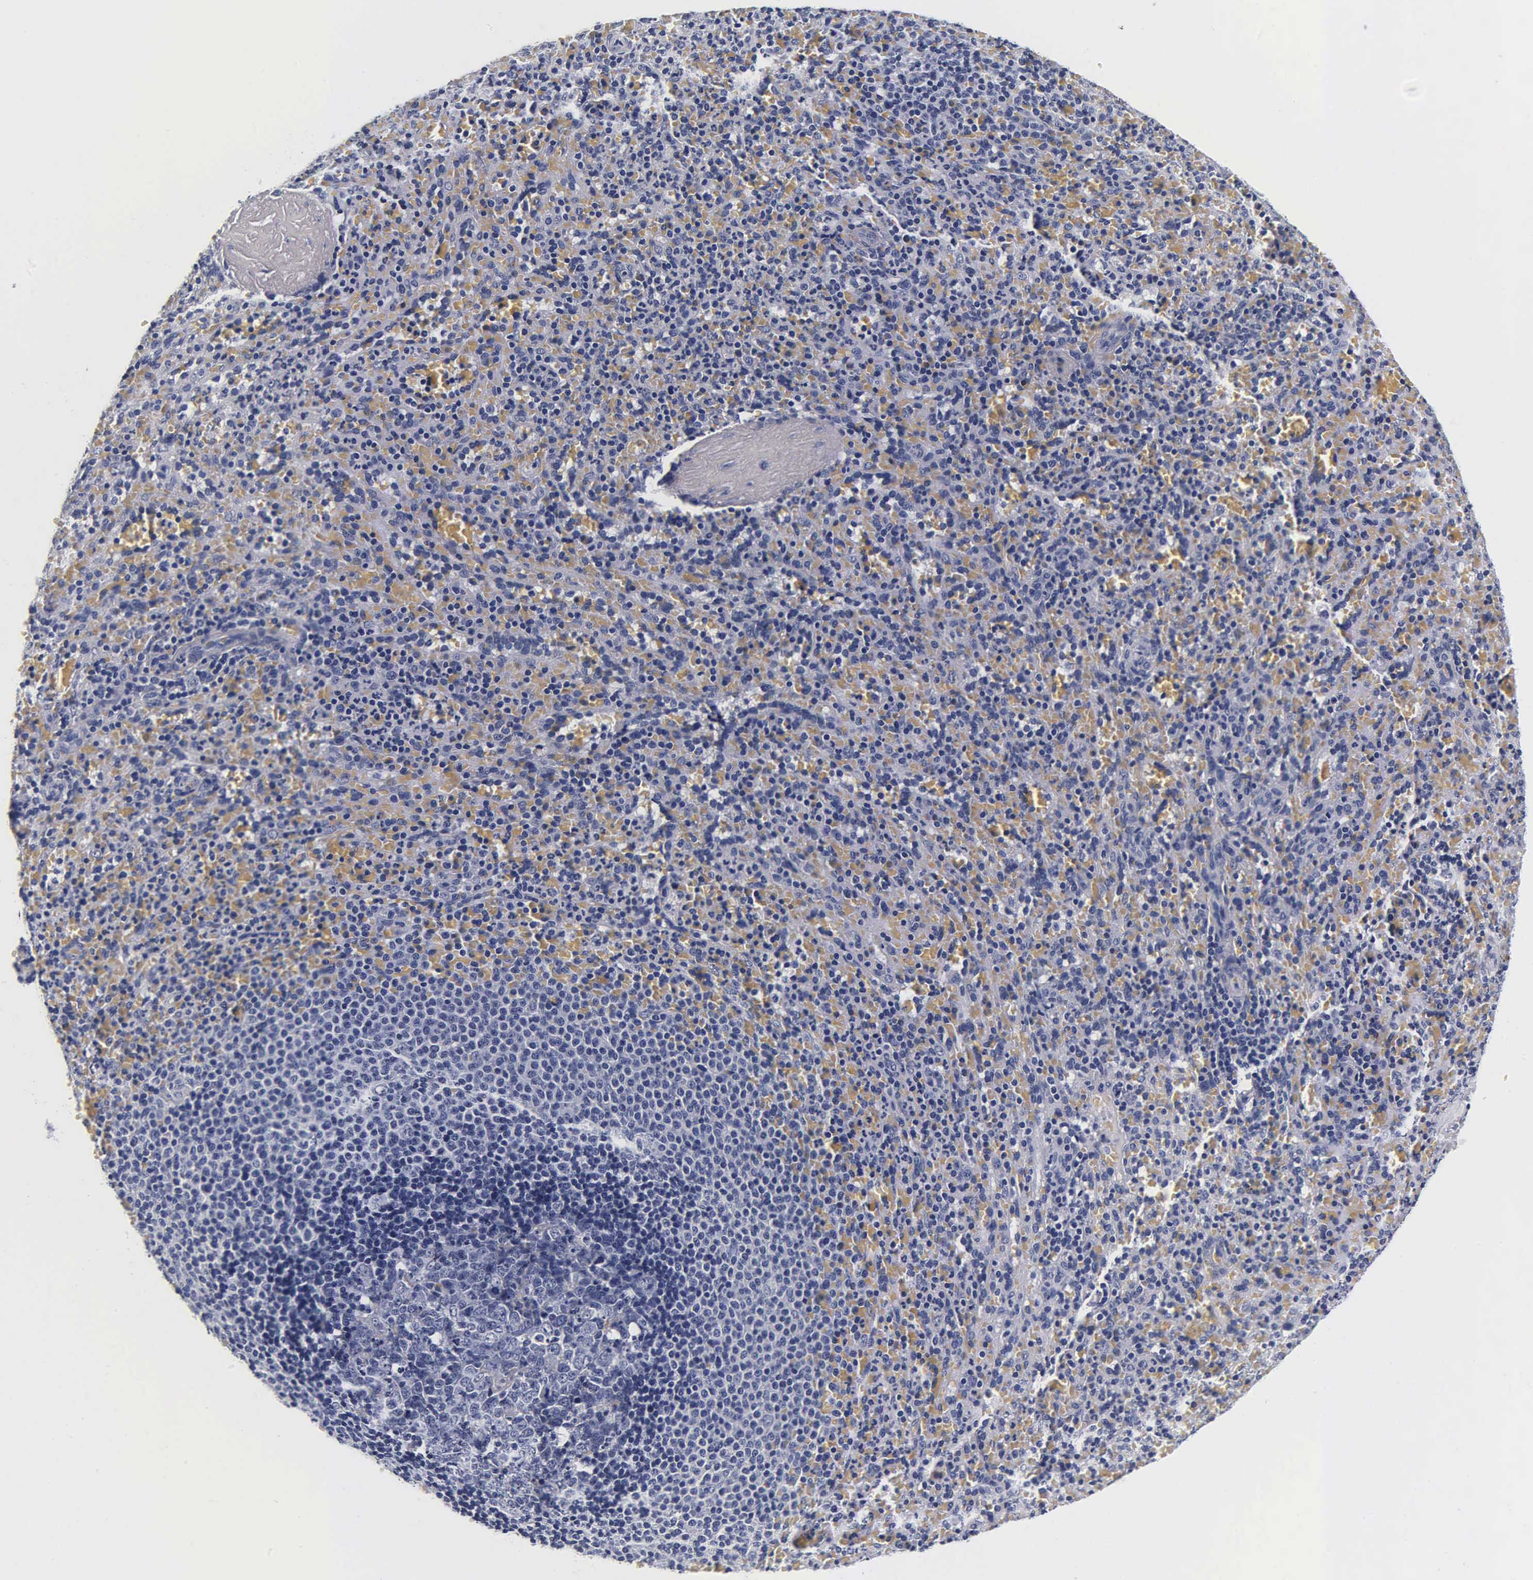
{"staining": {"intensity": "negative", "quantity": "none", "location": "none"}, "tissue": "spleen", "cell_type": "Cells in red pulp", "image_type": "normal", "snomed": [{"axis": "morphology", "description": "Normal tissue, NOS"}, {"axis": "topography", "description": "Spleen"}], "caption": "This micrograph is of benign spleen stained with IHC to label a protein in brown with the nuclei are counter-stained blue. There is no positivity in cells in red pulp.", "gene": "TG", "patient": {"sex": "female", "age": 21}}